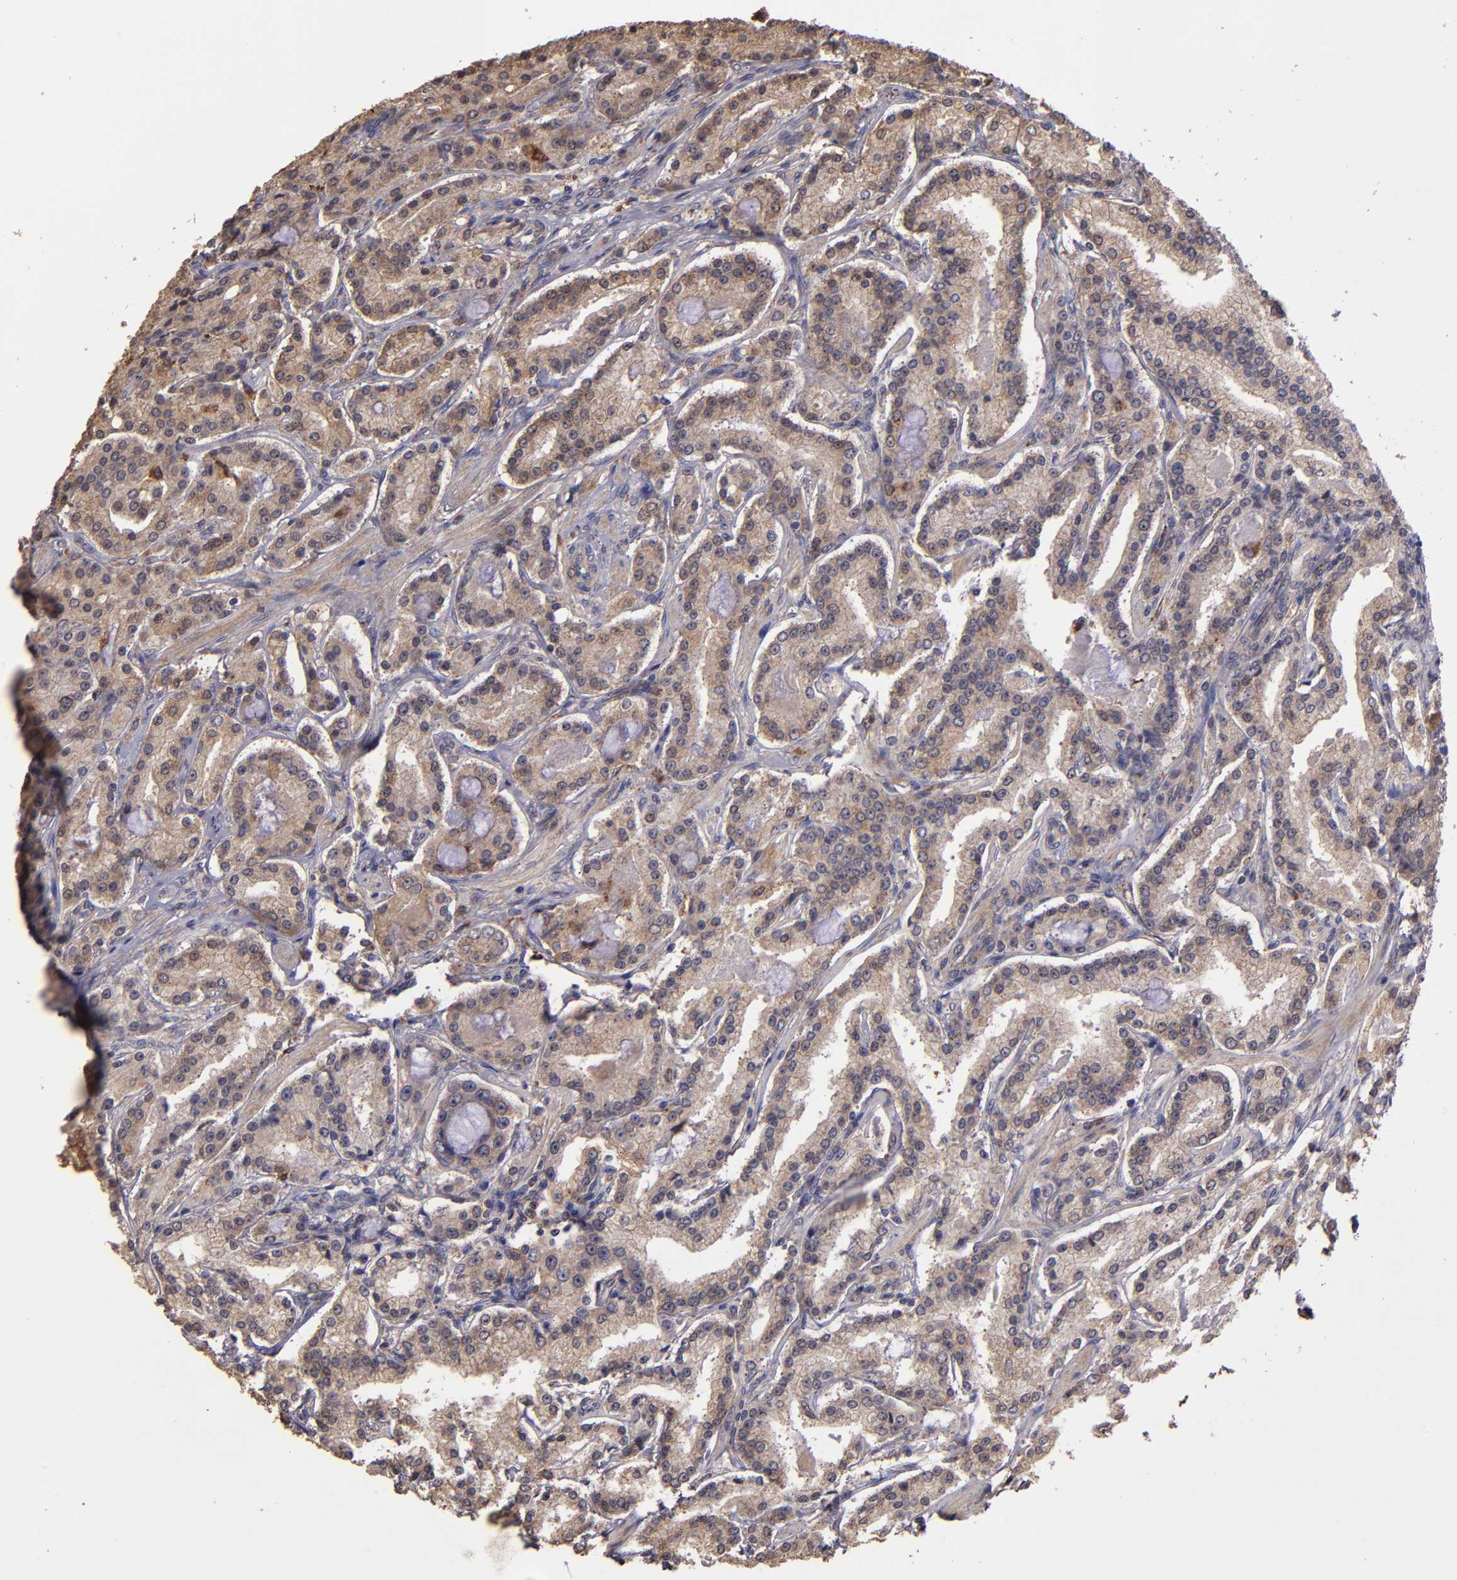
{"staining": {"intensity": "moderate", "quantity": ">75%", "location": "cytoplasmic/membranous"}, "tissue": "prostate cancer", "cell_type": "Tumor cells", "image_type": "cancer", "snomed": [{"axis": "morphology", "description": "Adenocarcinoma, Medium grade"}, {"axis": "topography", "description": "Prostate"}], "caption": "Moderate cytoplasmic/membranous staining for a protein is appreciated in about >75% of tumor cells of adenocarcinoma (medium-grade) (prostate) using immunohistochemistry (IHC).", "gene": "SIPA1L1", "patient": {"sex": "male", "age": 72}}